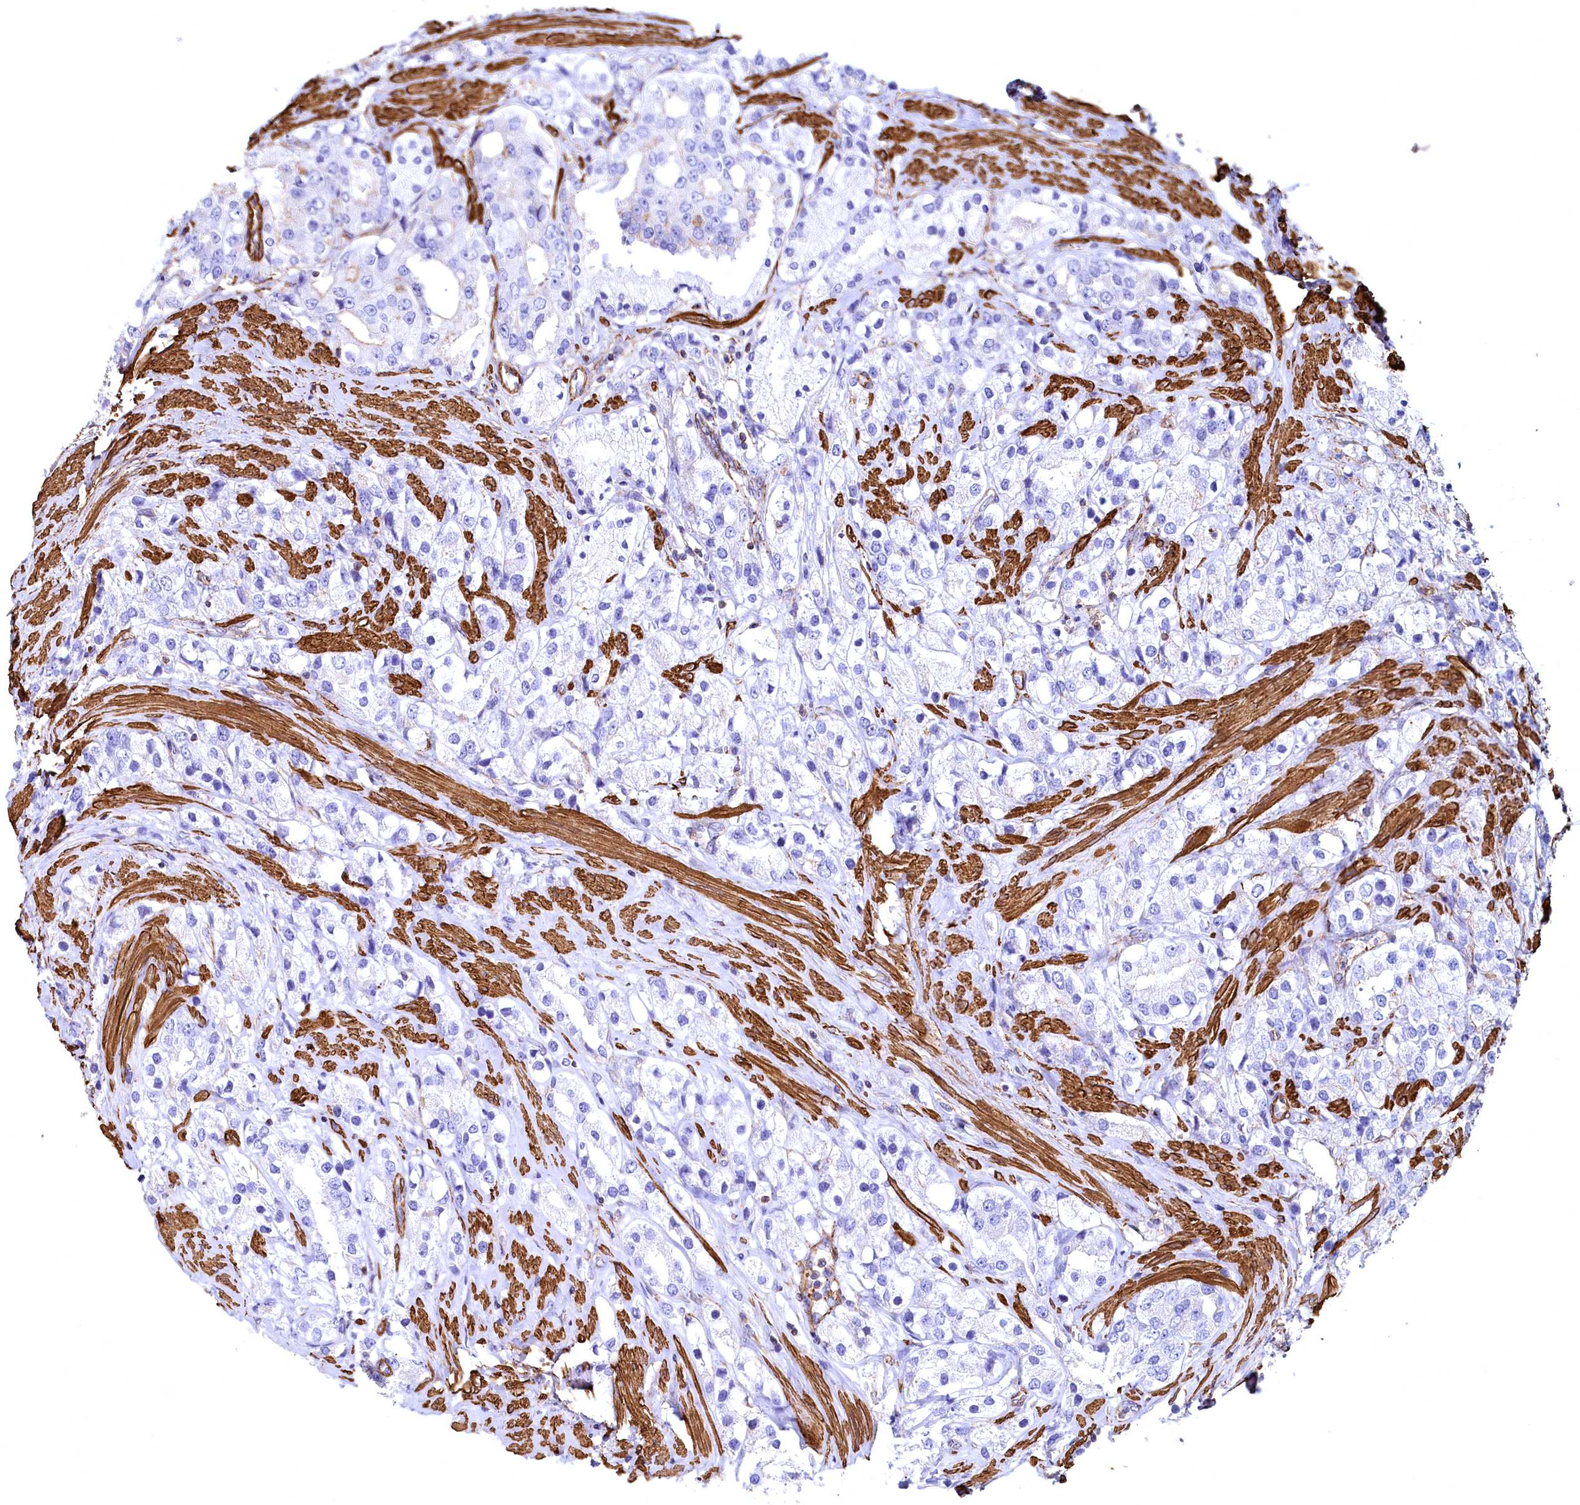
{"staining": {"intensity": "negative", "quantity": "none", "location": "none"}, "tissue": "prostate cancer", "cell_type": "Tumor cells", "image_type": "cancer", "snomed": [{"axis": "morphology", "description": "Adenocarcinoma, NOS"}, {"axis": "topography", "description": "Prostate"}], "caption": "IHC photomicrograph of human prostate cancer (adenocarcinoma) stained for a protein (brown), which exhibits no positivity in tumor cells. (Stains: DAB (3,3'-diaminobenzidine) immunohistochemistry (IHC) with hematoxylin counter stain, Microscopy: brightfield microscopy at high magnification).", "gene": "THBS1", "patient": {"sex": "male", "age": 79}}